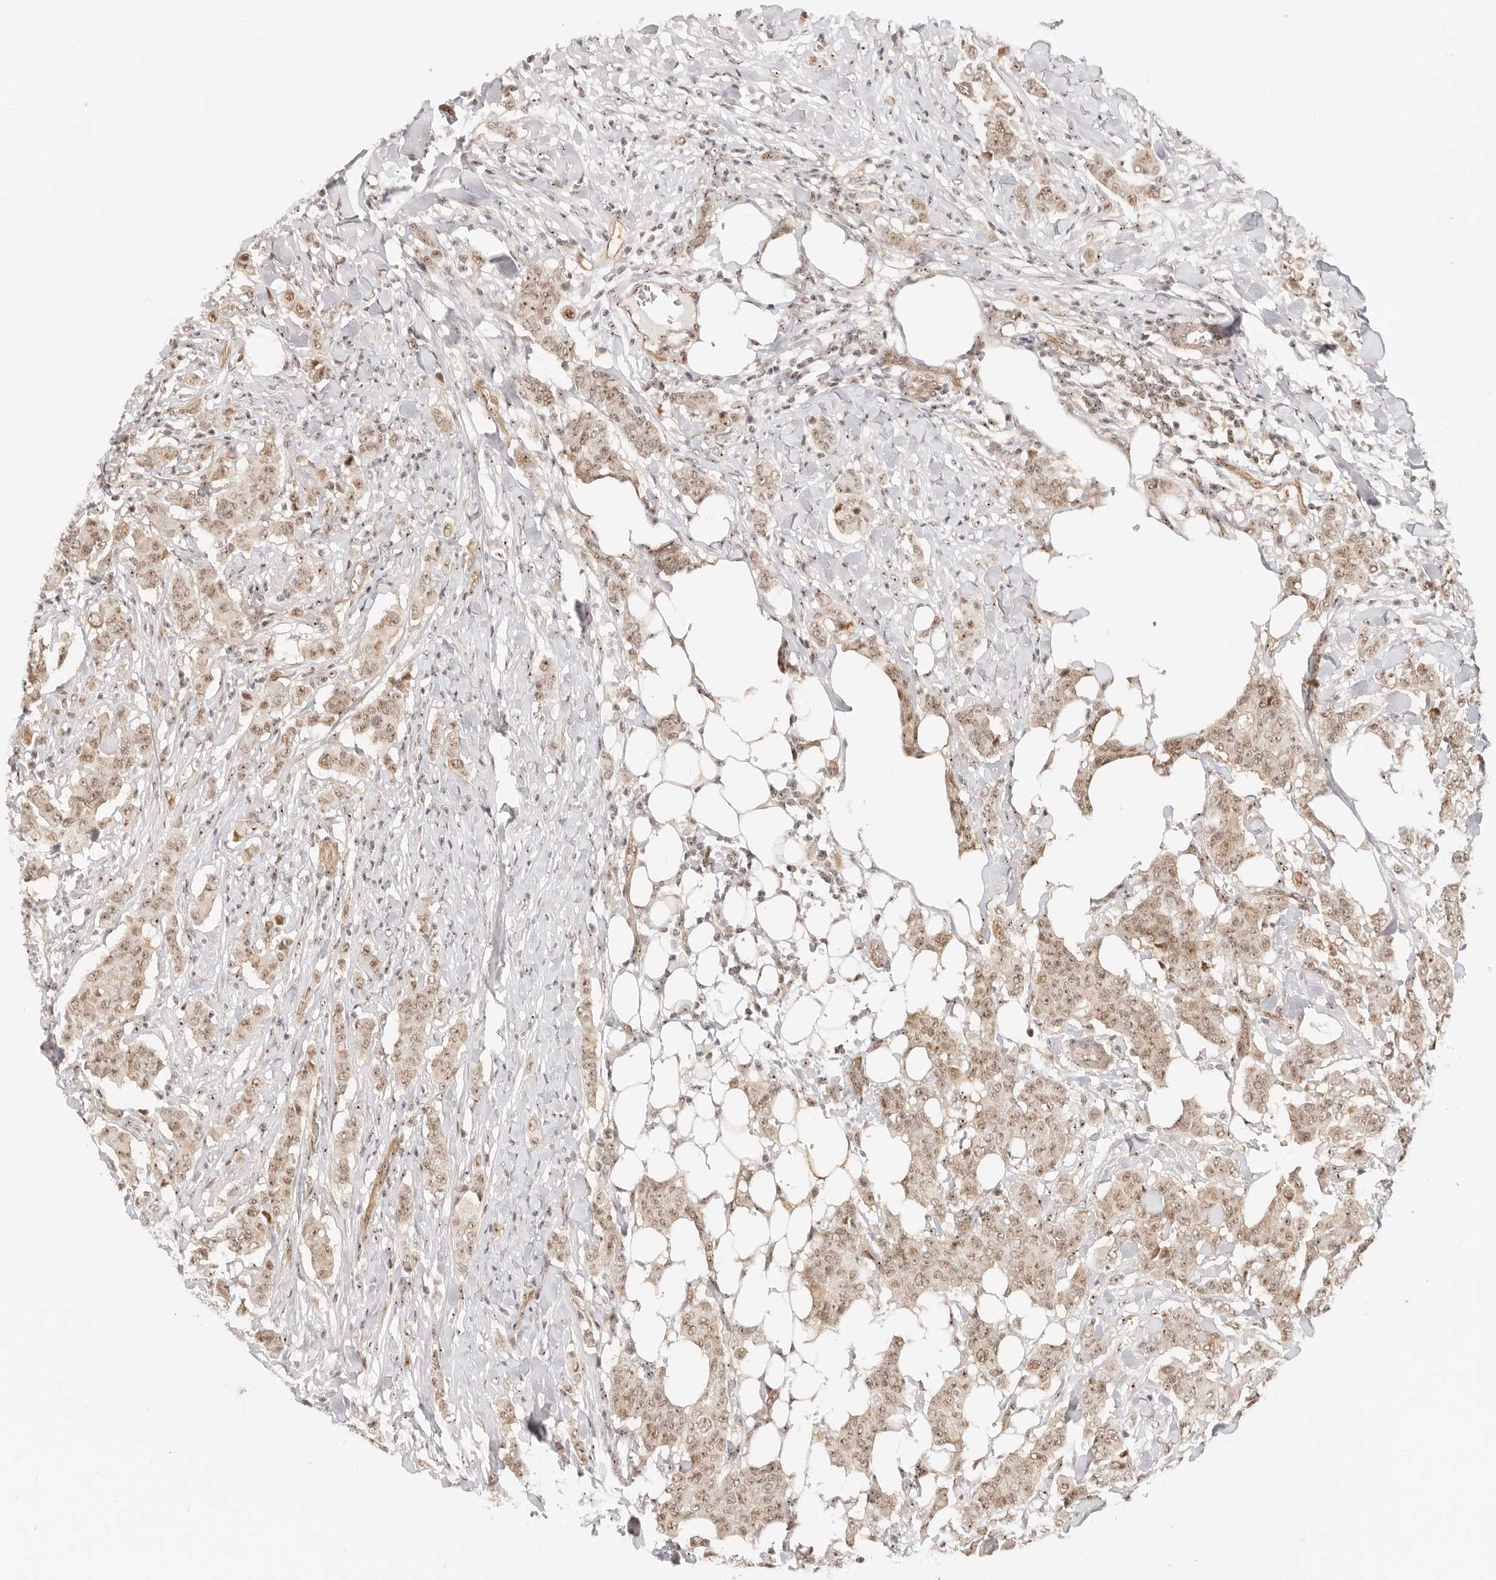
{"staining": {"intensity": "weak", "quantity": ">75%", "location": "nuclear"}, "tissue": "breast cancer", "cell_type": "Tumor cells", "image_type": "cancer", "snomed": [{"axis": "morphology", "description": "Duct carcinoma"}, {"axis": "topography", "description": "Breast"}], "caption": "Immunohistochemistry (IHC) (DAB) staining of intraductal carcinoma (breast) shows weak nuclear protein staining in about >75% of tumor cells.", "gene": "BAP1", "patient": {"sex": "female", "age": 40}}